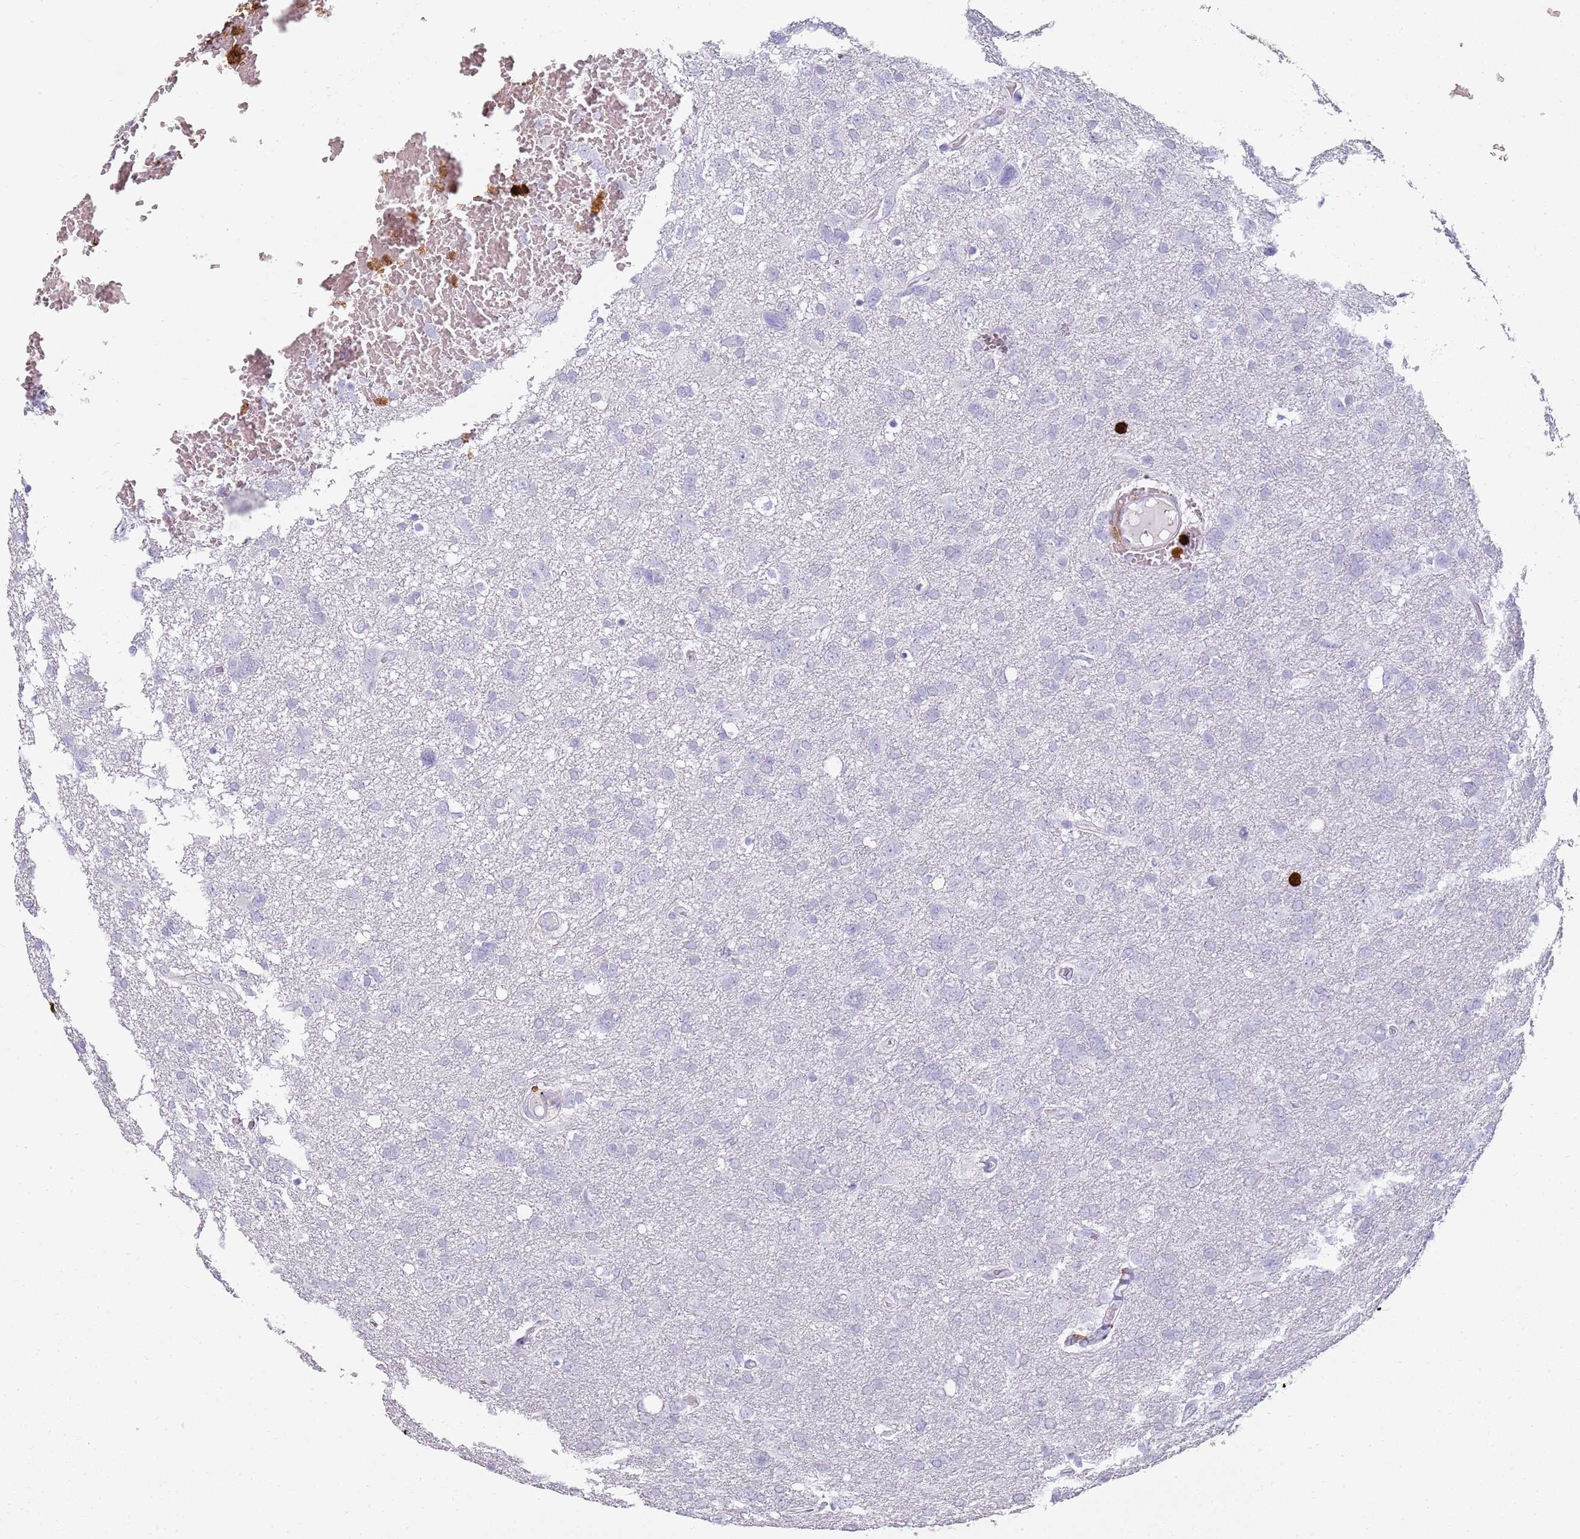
{"staining": {"intensity": "negative", "quantity": "none", "location": "none"}, "tissue": "glioma", "cell_type": "Tumor cells", "image_type": "cancer", "snomed": [{"axis": "morphology", "description": "Glioma, malignant, High grade"}, {"axis": "topography", "description": "Brain"}], "caption": "Human glioma stained for a protein using immunohistochemistry (IHC) reveals no positivity in tumor cells.", "gene": "S100A4", "patient": {"sex": "male", "age": 61}}